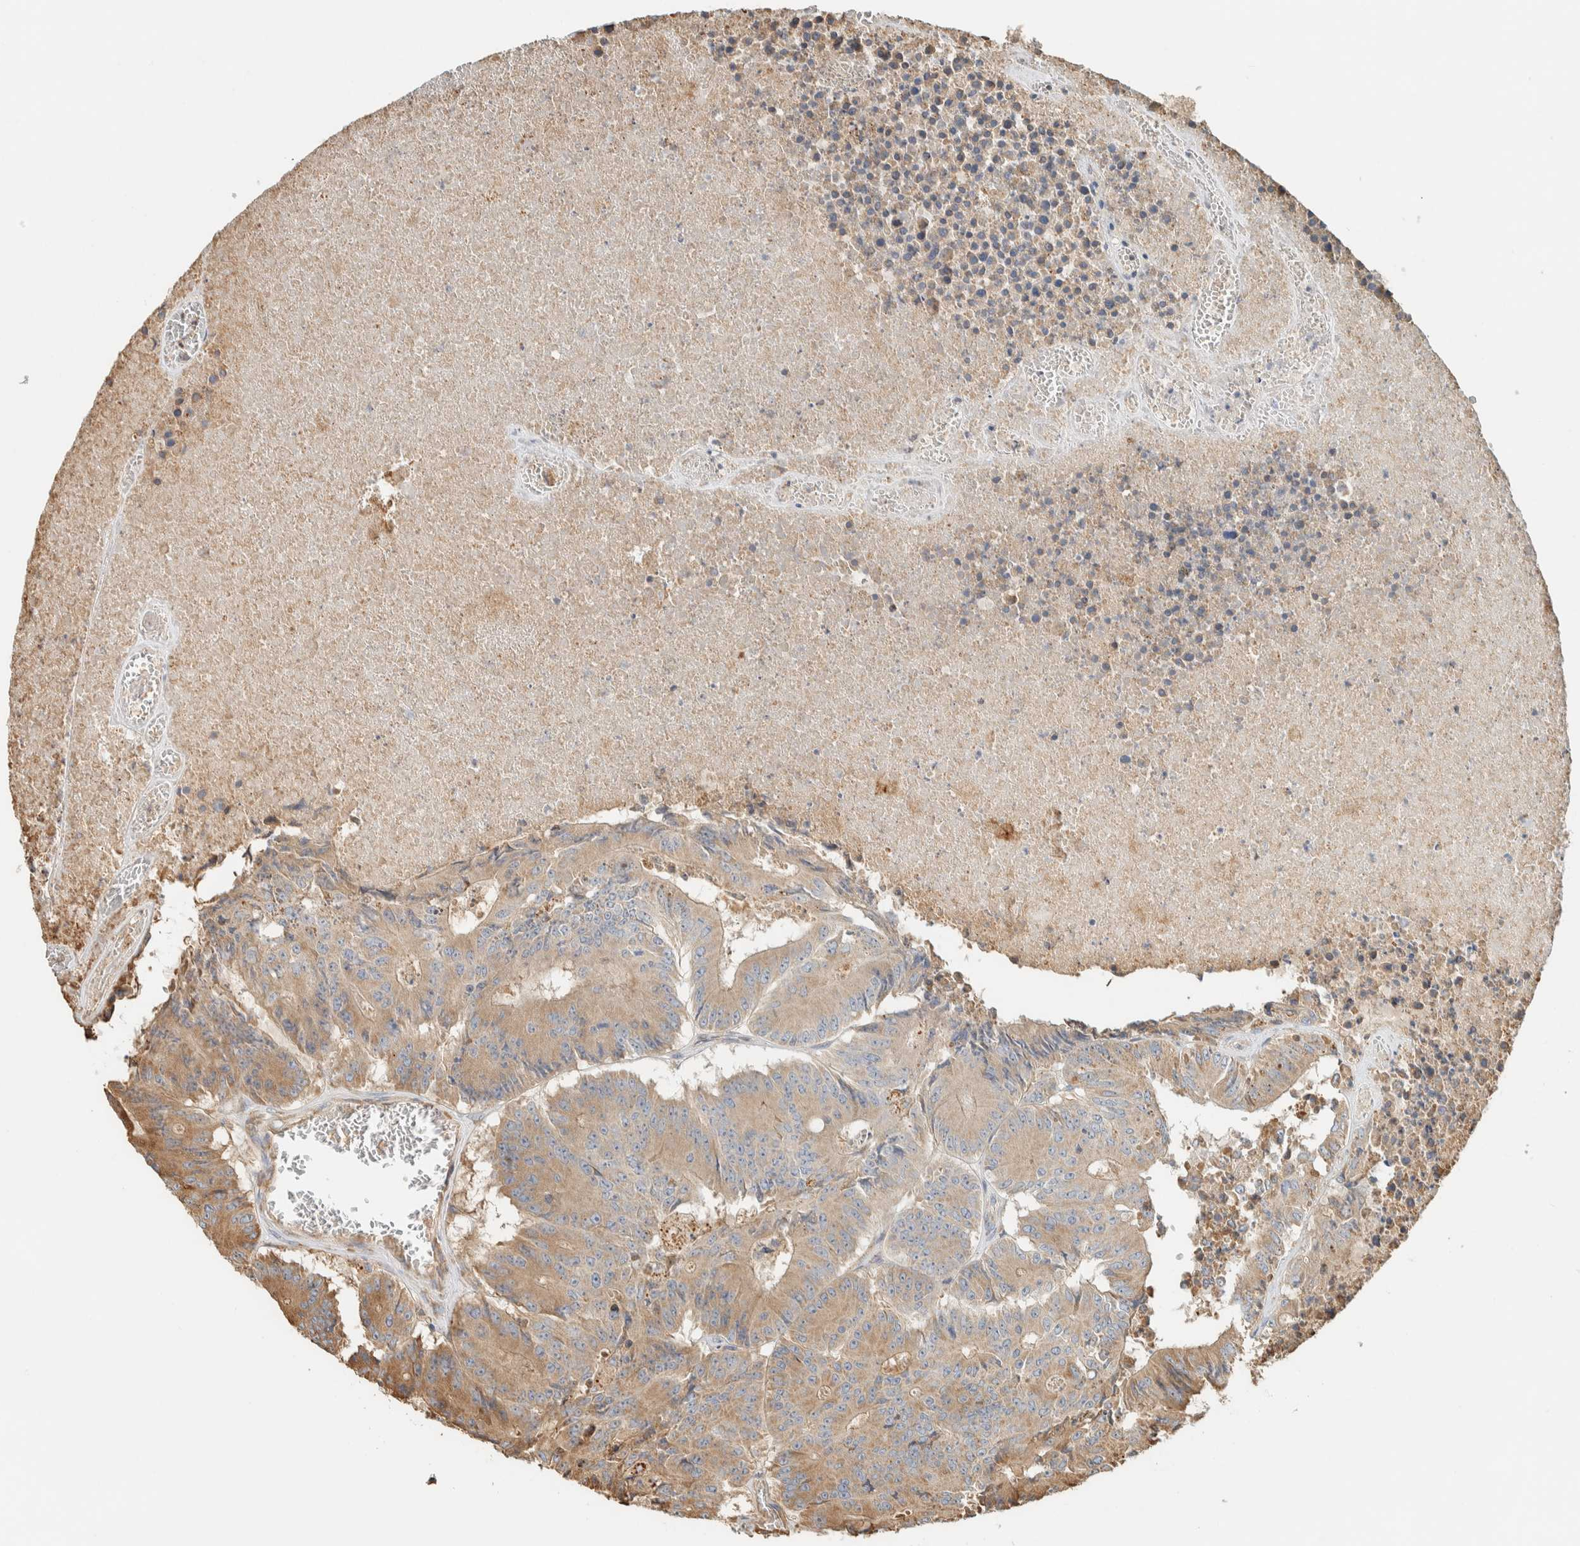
{"staining": {"intensity": "moderate", "quantity": ">75%", "location": "cytoplasmic/membranous"}, "tissue": "colorectal cancer", "cell_type": "Tumor cells", "image_type": "cancer", "snomed": [{"axis": "morphology", "description": "Adenocarcinoma, NOS"}, {"axis": "topography", "description": "Colon"}], "caption": "A photomicrograph showing moderate cytoplasmic/membranous expression in about >75% of tumor cells in colorectal adenocarcinoma, as visualized by brown immunohistochemical staining.", "gene": "RAB11FIP1", "patient": {"sex": "male", "age": 87}}